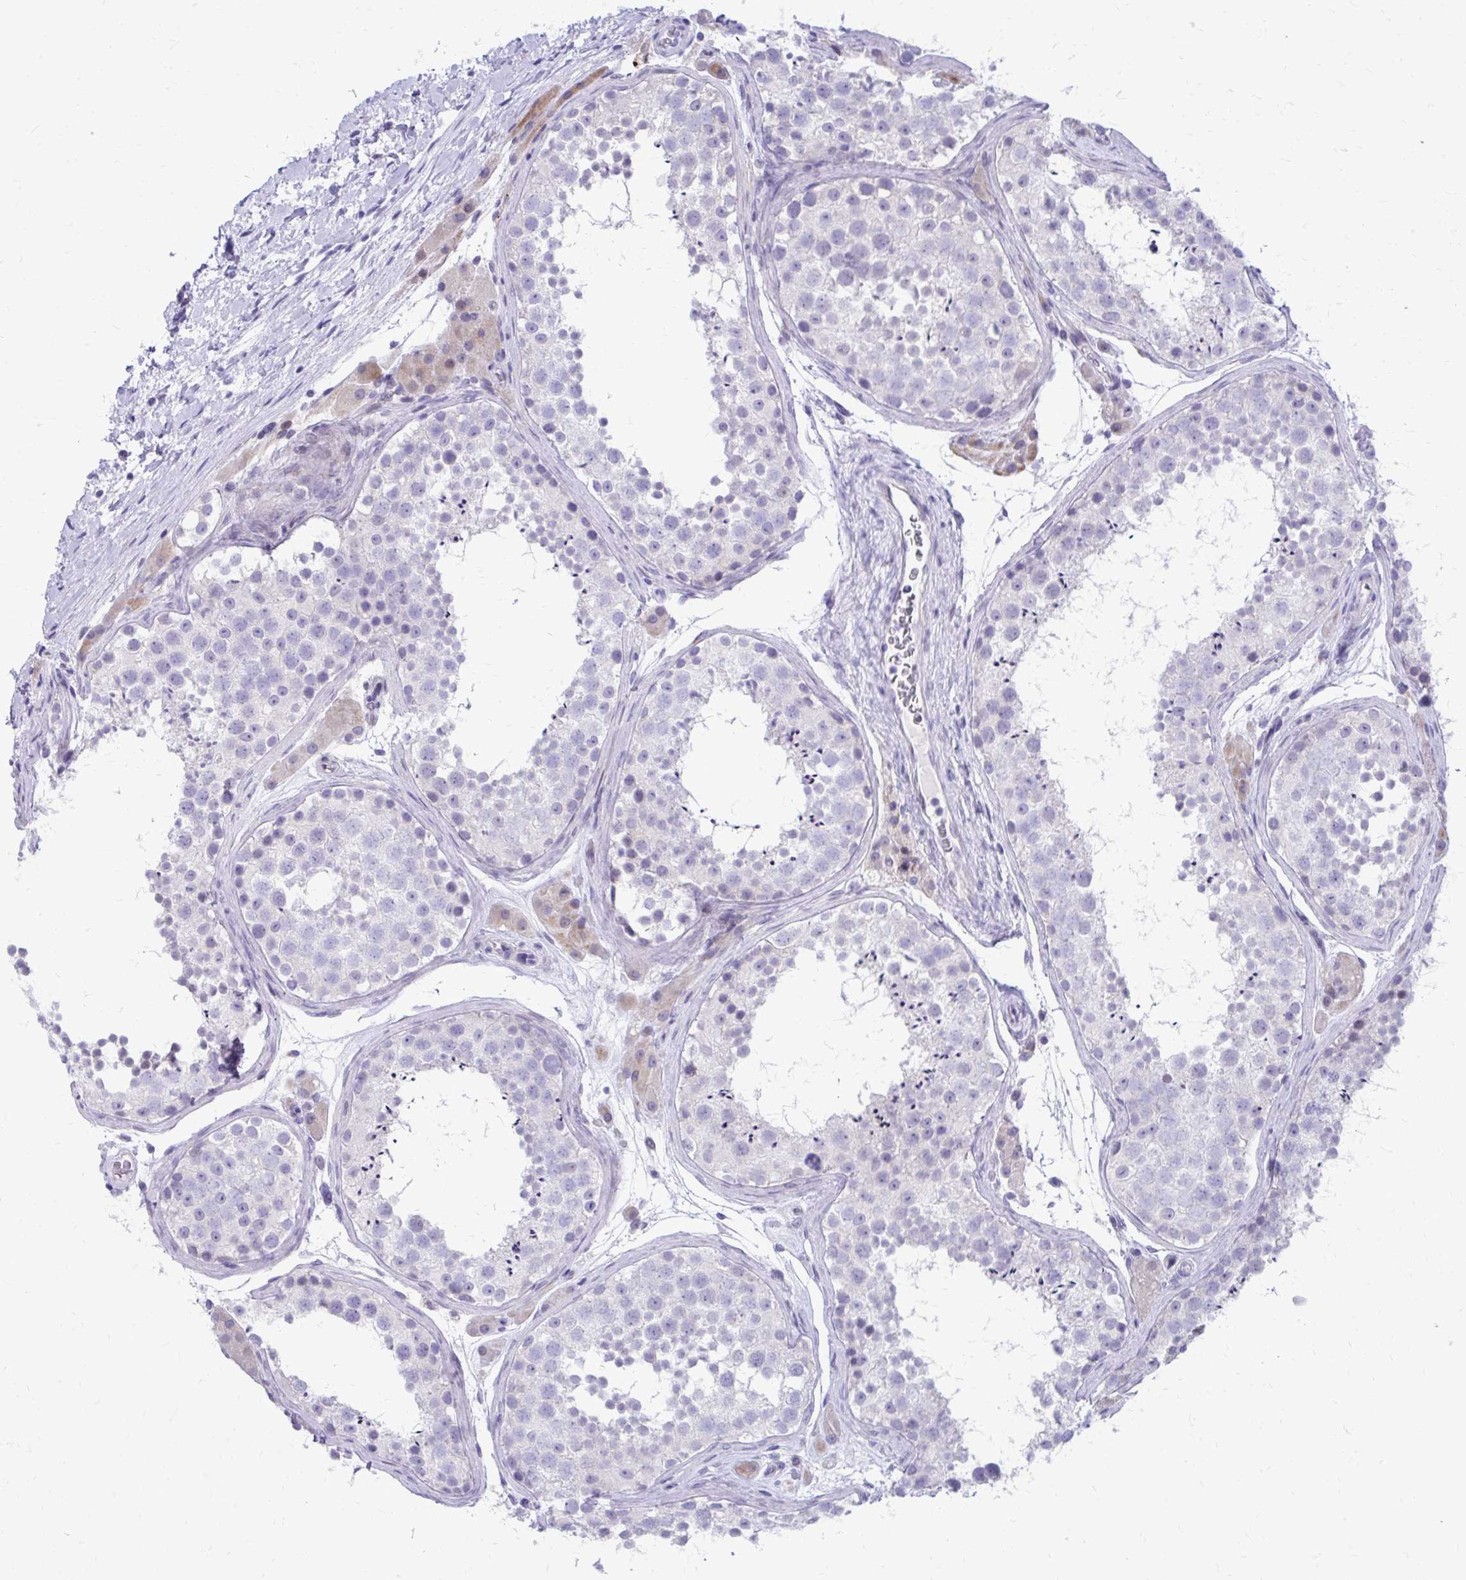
{"staining": {"intensity": "negative", "quantity": "none", "location": "none"}, "tissue": "testis", "cell_type": "Cells in seminiferous ducts", "image_type": "normal", "snomed": [{"axis": "morphology", "description": "Normal tissue, NOS"}, {"axis": "topography", "description": "Testis"}], "caption": "A high-resolution photomicrograph shows IHC staining of benign testis, which reveals no significant positivity in cells in seminiferous ducts.", "gene": "LCN15", "patient": {"sex": "male", "age": 41}}